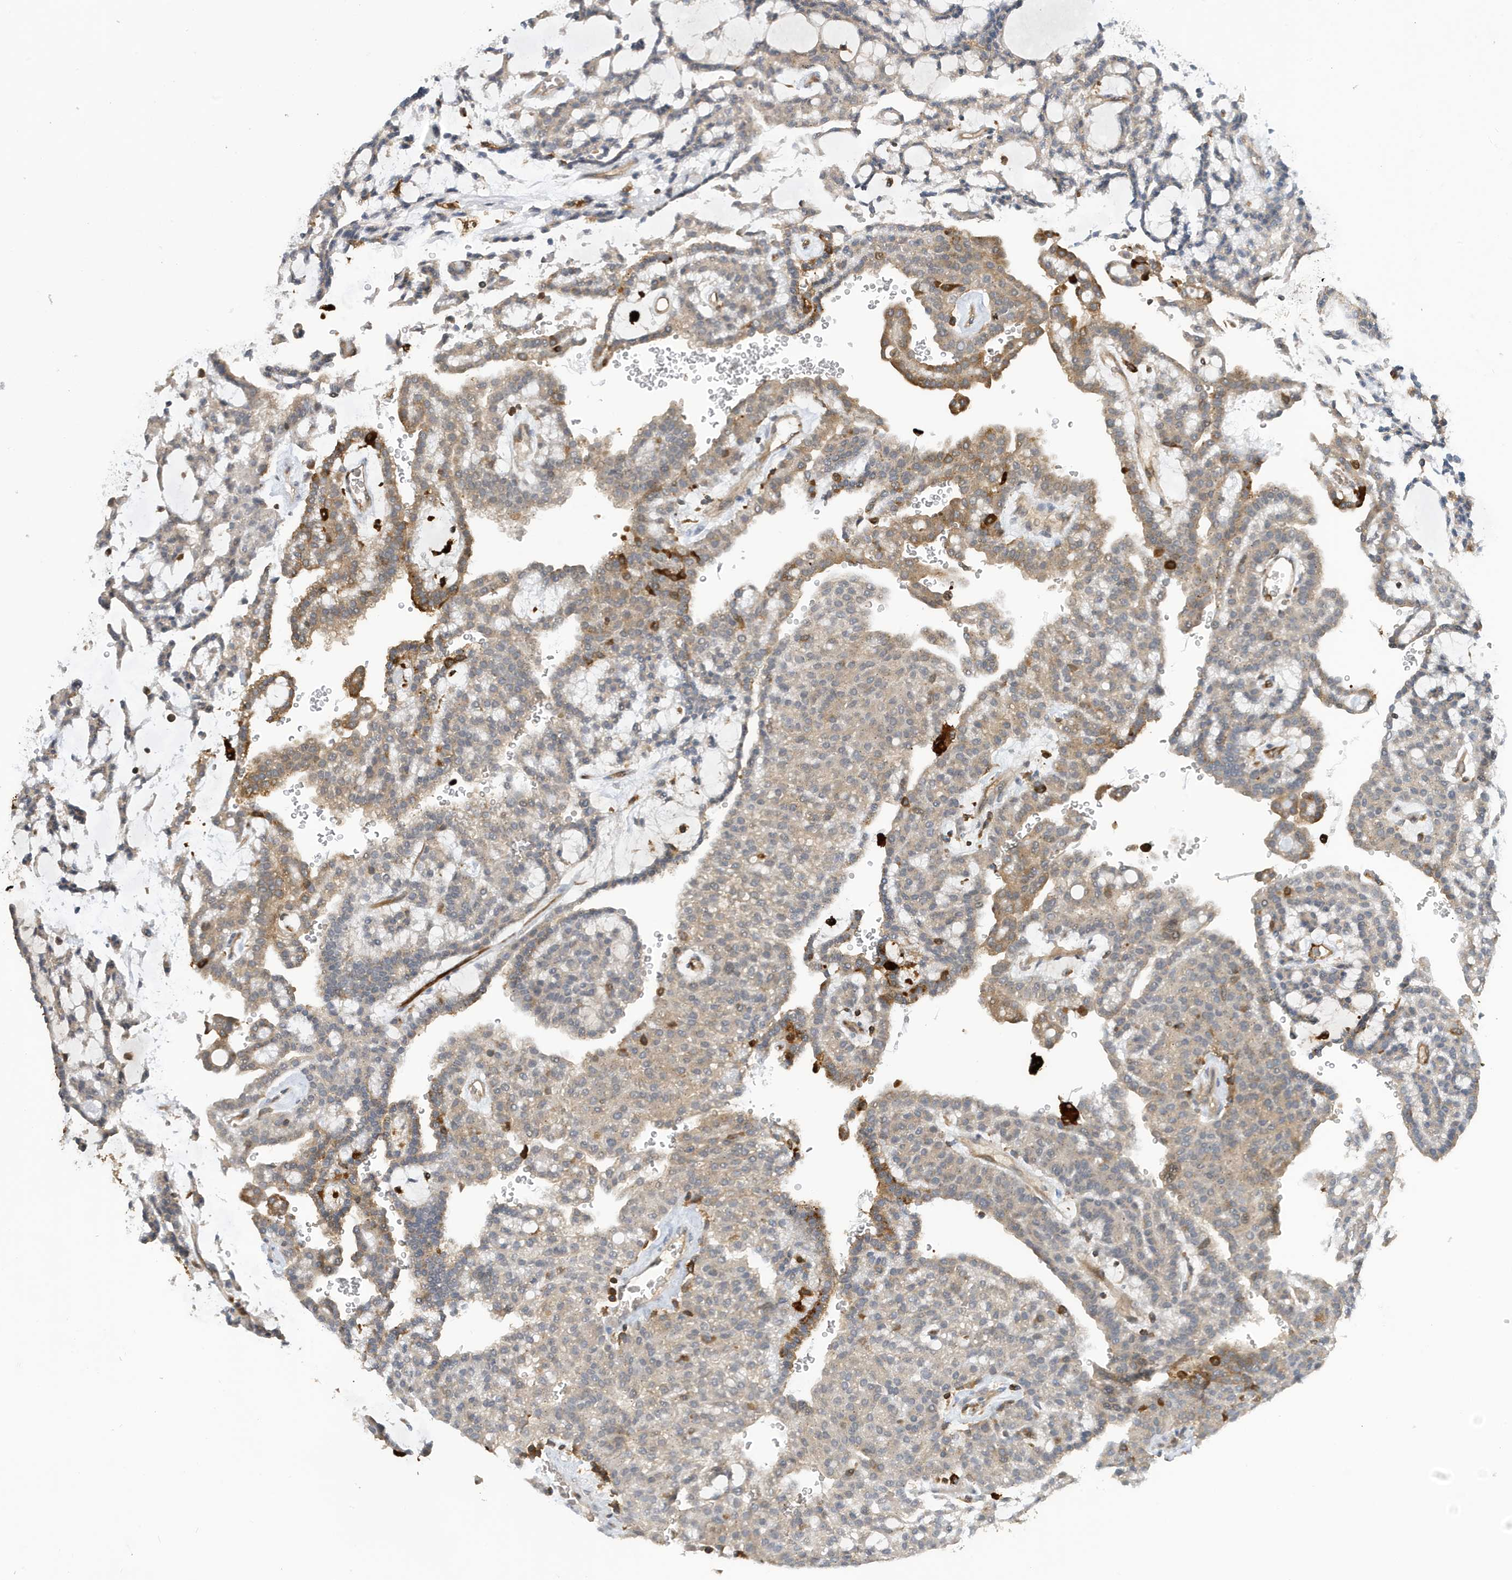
{"staining": {"intensity": "moderate", "quantity": "<25%", "location": "cytoplasmic/membranous"}, "tissue": "renal cancer", "cell_type": "Tumor cells", "image_type": "cancer", "snomed": [{"axis": "morphology", "description": "Adenocarcinoma, NOS"}, {"axis": "topography", "description": "Kidney"}], "caption": "Human renal cancer stained with a brown dye shows moderate cytoplasmic/membranous positive staining in about <25% of tumor cells.", "gene": "NSUN3", "patient": {"sex": "male", "age": 63}}